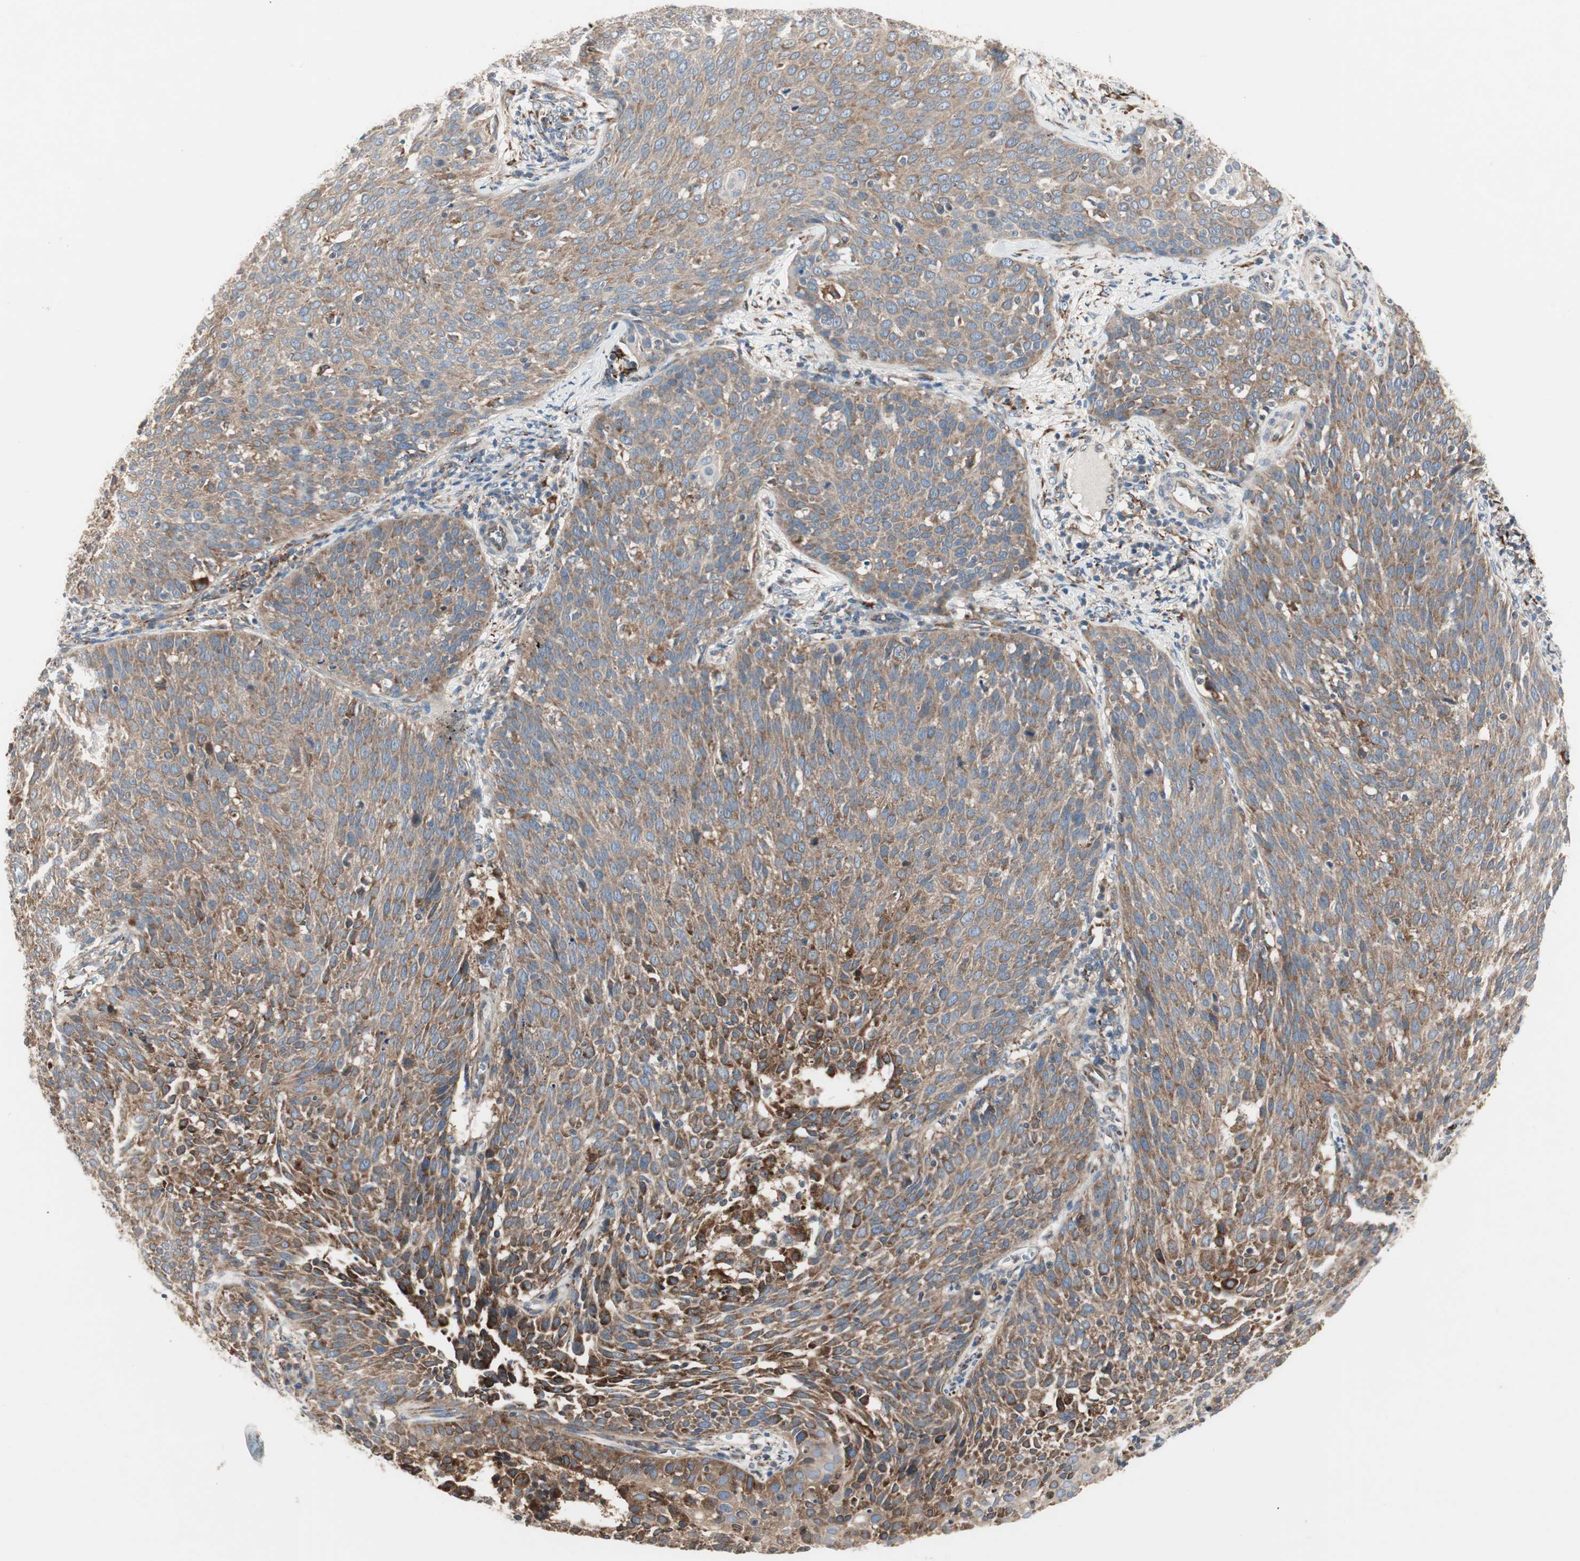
{"staining": {"intensity": "moderate", "quantity": ">75%", "location": "cytoplasmic/membranous"}, "tissue": "cervical cancer", "cell_type": "Tumor cells", "image_type": "cancer", "snomed": [{"axis": "morphology", "description": "Squamous cell carcinoma, NOS"}, {"axis": "topography", "description": "Cervix"}], "caption": "DAB immunohistochemical staining of human cervical cancer exhibits moderate cytoplasmic/membranous protein expression in about >75% of tumor cells.", "gene": "H6PD", "patient": {"sex": "female", "age": 38}}